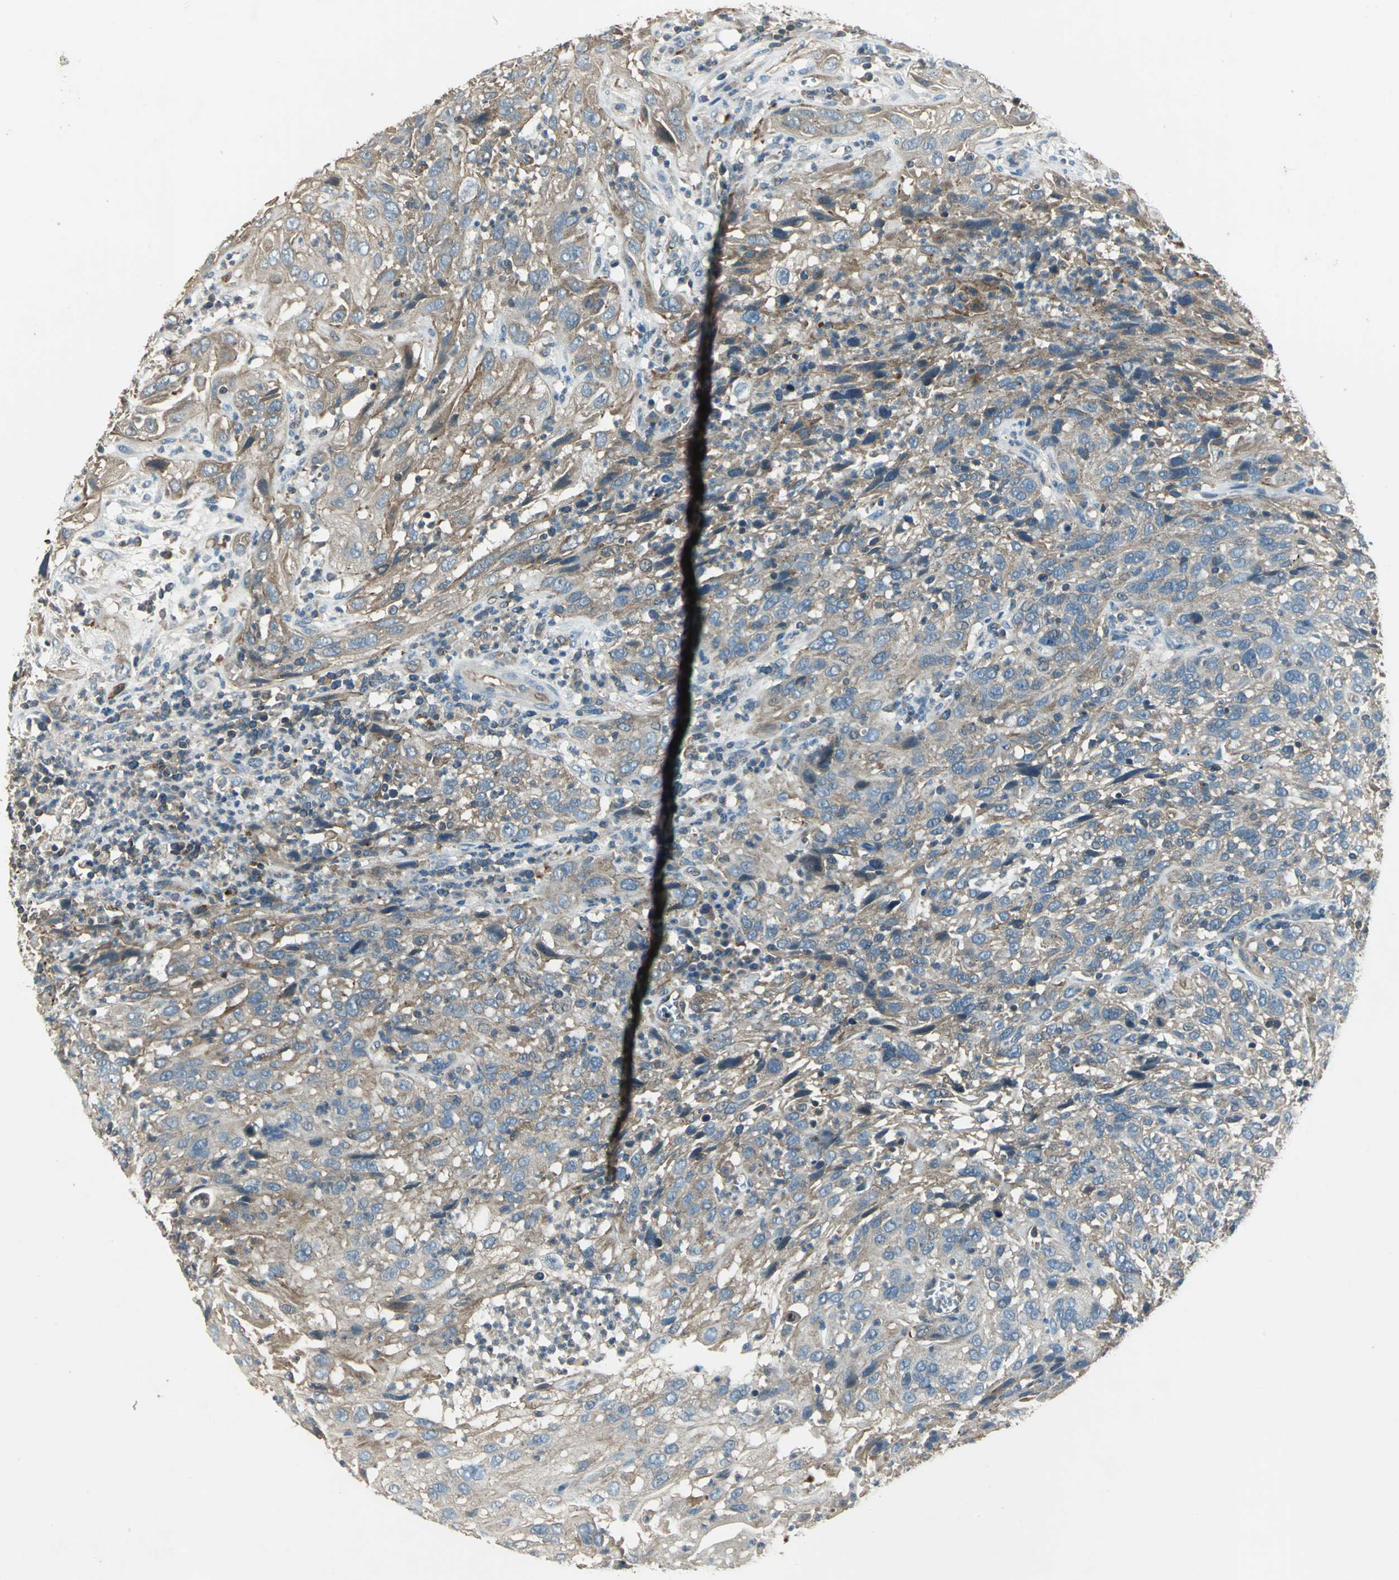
{"staining": {"intensity": "moderate", "quantity": ">75%", "location": "cytoplasmic/membranous"}, "tissue": "cervical cancer", "cell_type": "Tumor cells", "image_type": "cancer", "snomed": [{"axis": "morphology", "description": "Squamous cell carcinoma, NOS"}, {"axis": "topography", "description": "Cervix"}], "caption": "Human squamous cell carcinoma (cervical) stained with a brown dye displays moderate cytoplasmic/membranous positive positivity in approximately >75% of tumor cells.", "gene": "RAPGEF1", "patient": {"sex": "female", "age": 32}}